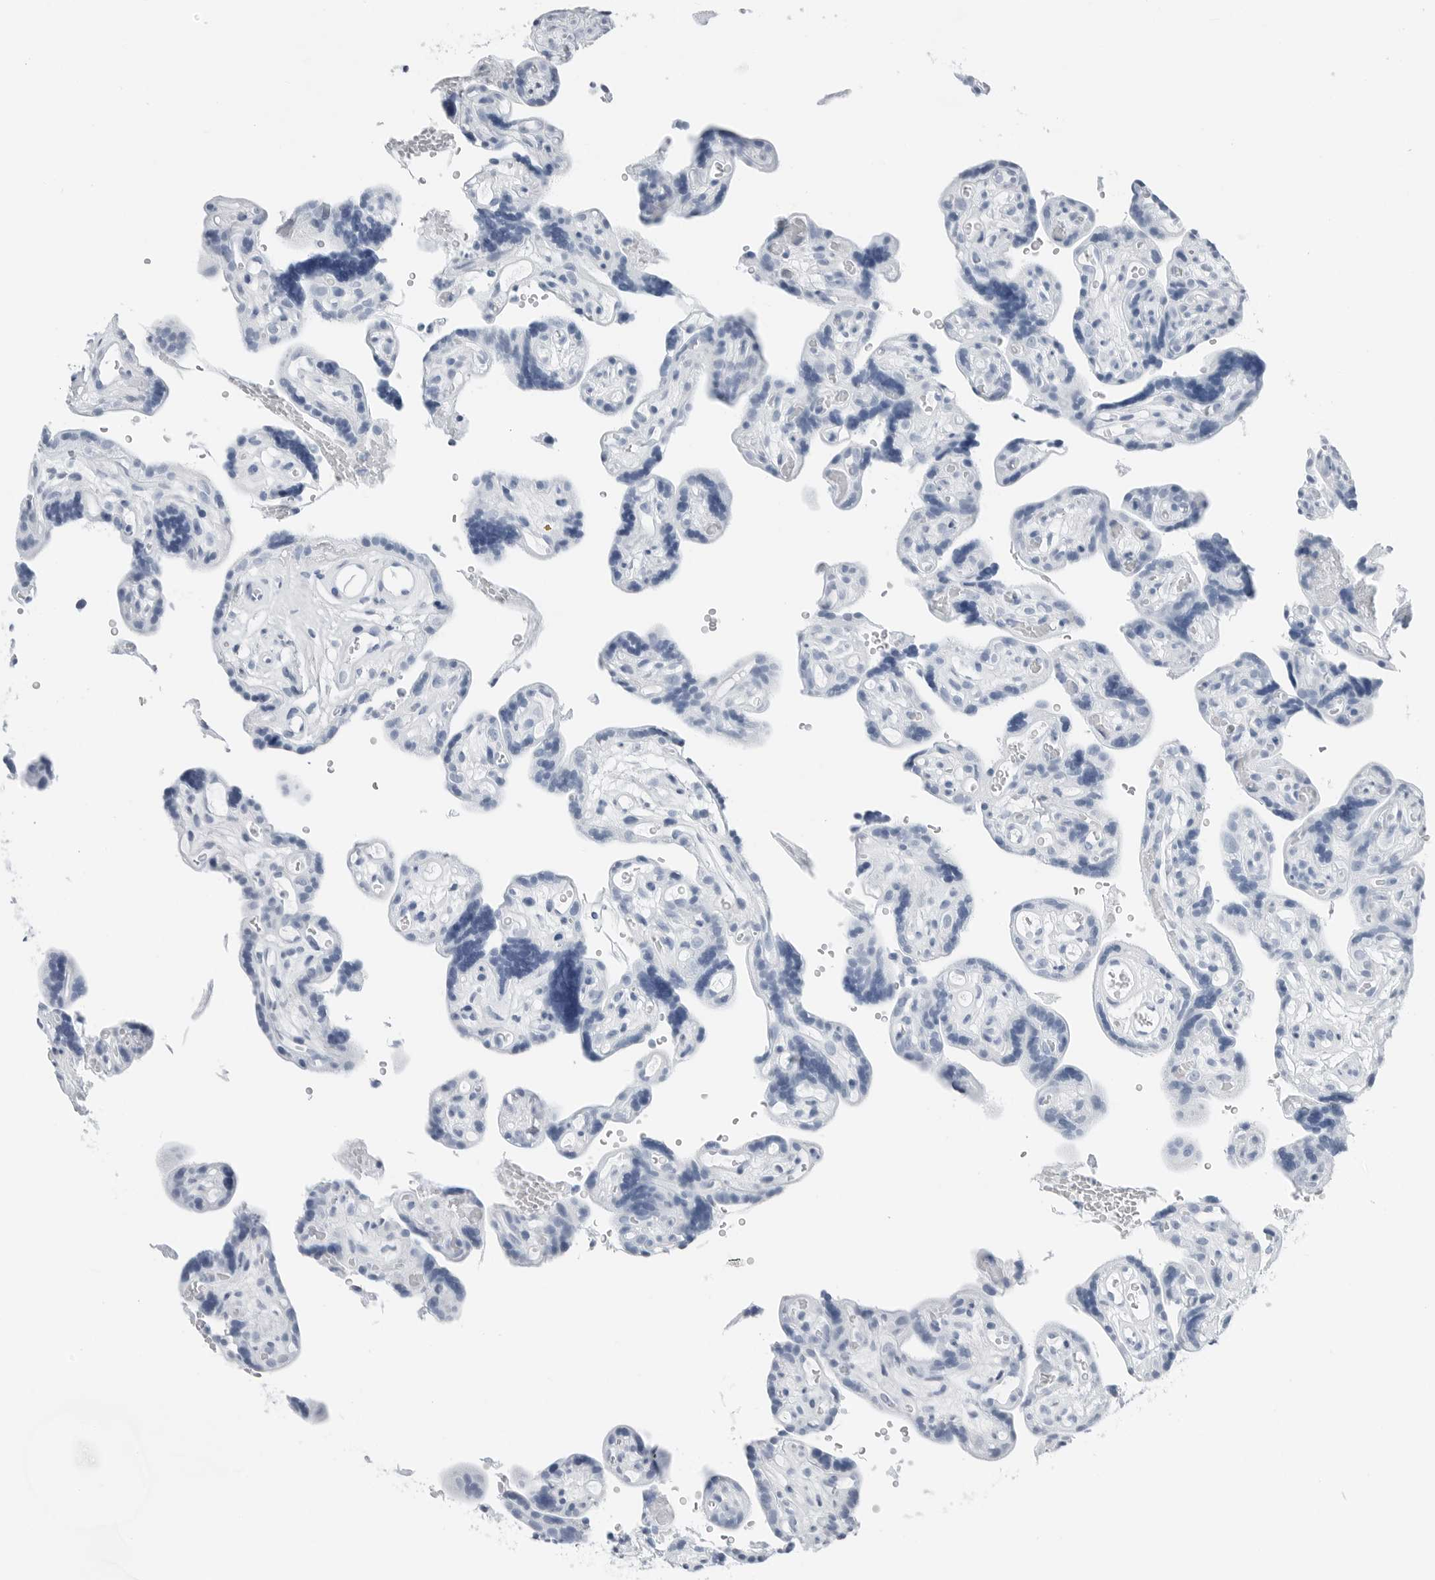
{"staining": {"intensity": "negative", "quantity": "none", "location": "none"}, "tissue": "placenta", "cell_type": "Decidual cells", "image_type": "normal", "snomed": [{"axis": "morphology", "description": "Normal tissue, NOS"}, {"axis": "topography", "description": "Placenta"}], "caption": "Decidual cells show no significant protein staining in benign placenta.", "gene": "SLPI", "patient": {"sex": "female", "age": 30}}